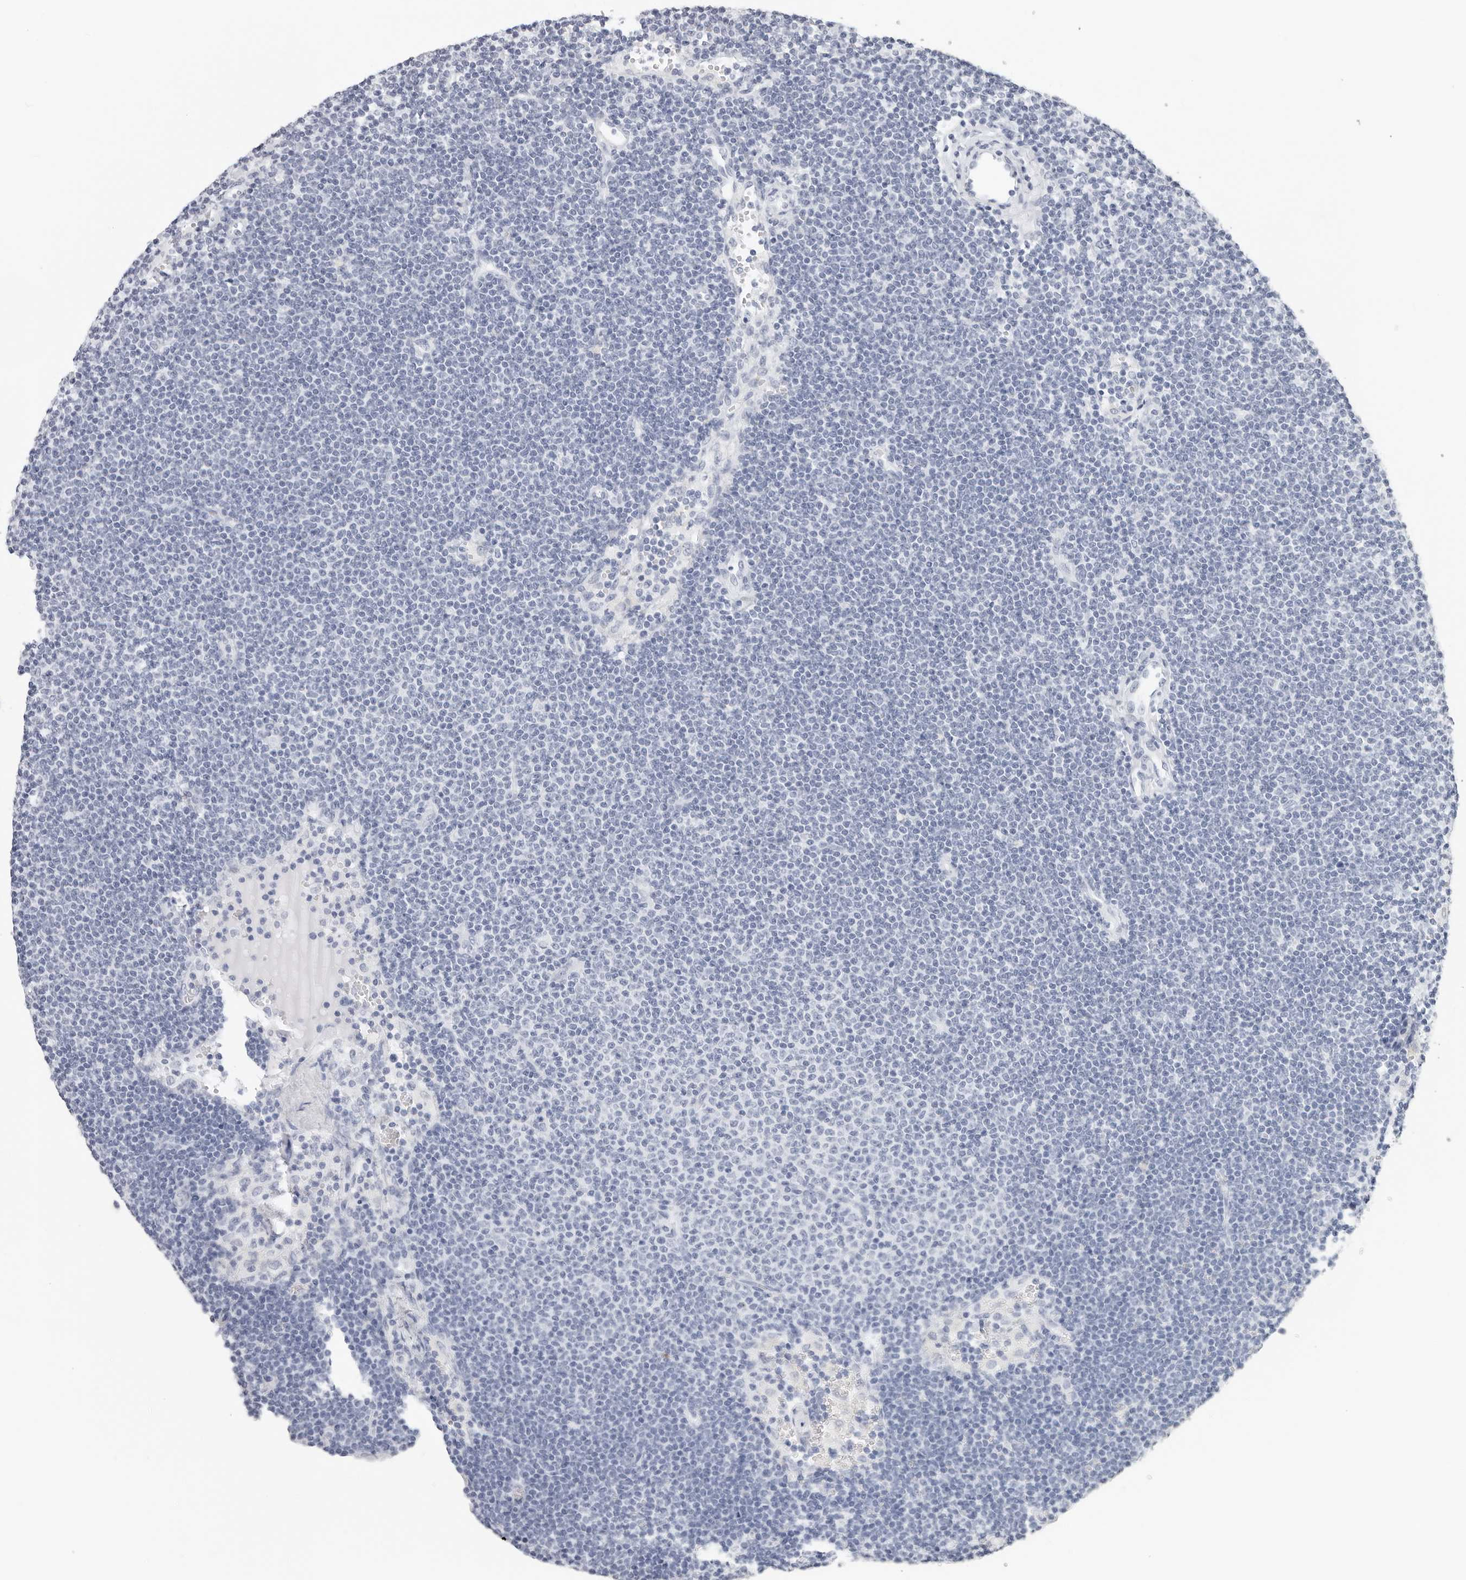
{"staining": {"intensity": "negative", "quantity": "none", "location": "none"}, "tissue": "lymphoma", "cell_type": "Tumor cells", "image_type": "cancer", "snomed": [{"axis": "morphology", "description": "Malignant lymphoma, non-Hodgkin's type, Low grade"}, {"axis": "topography", "description": "Lymph node"}], "caption": "The IHC histopathology image has no significant expression in tumor cells of lymphoma tissue.", "gene": "AGMAT", "patient": {"sex": "female", "age": 53}}